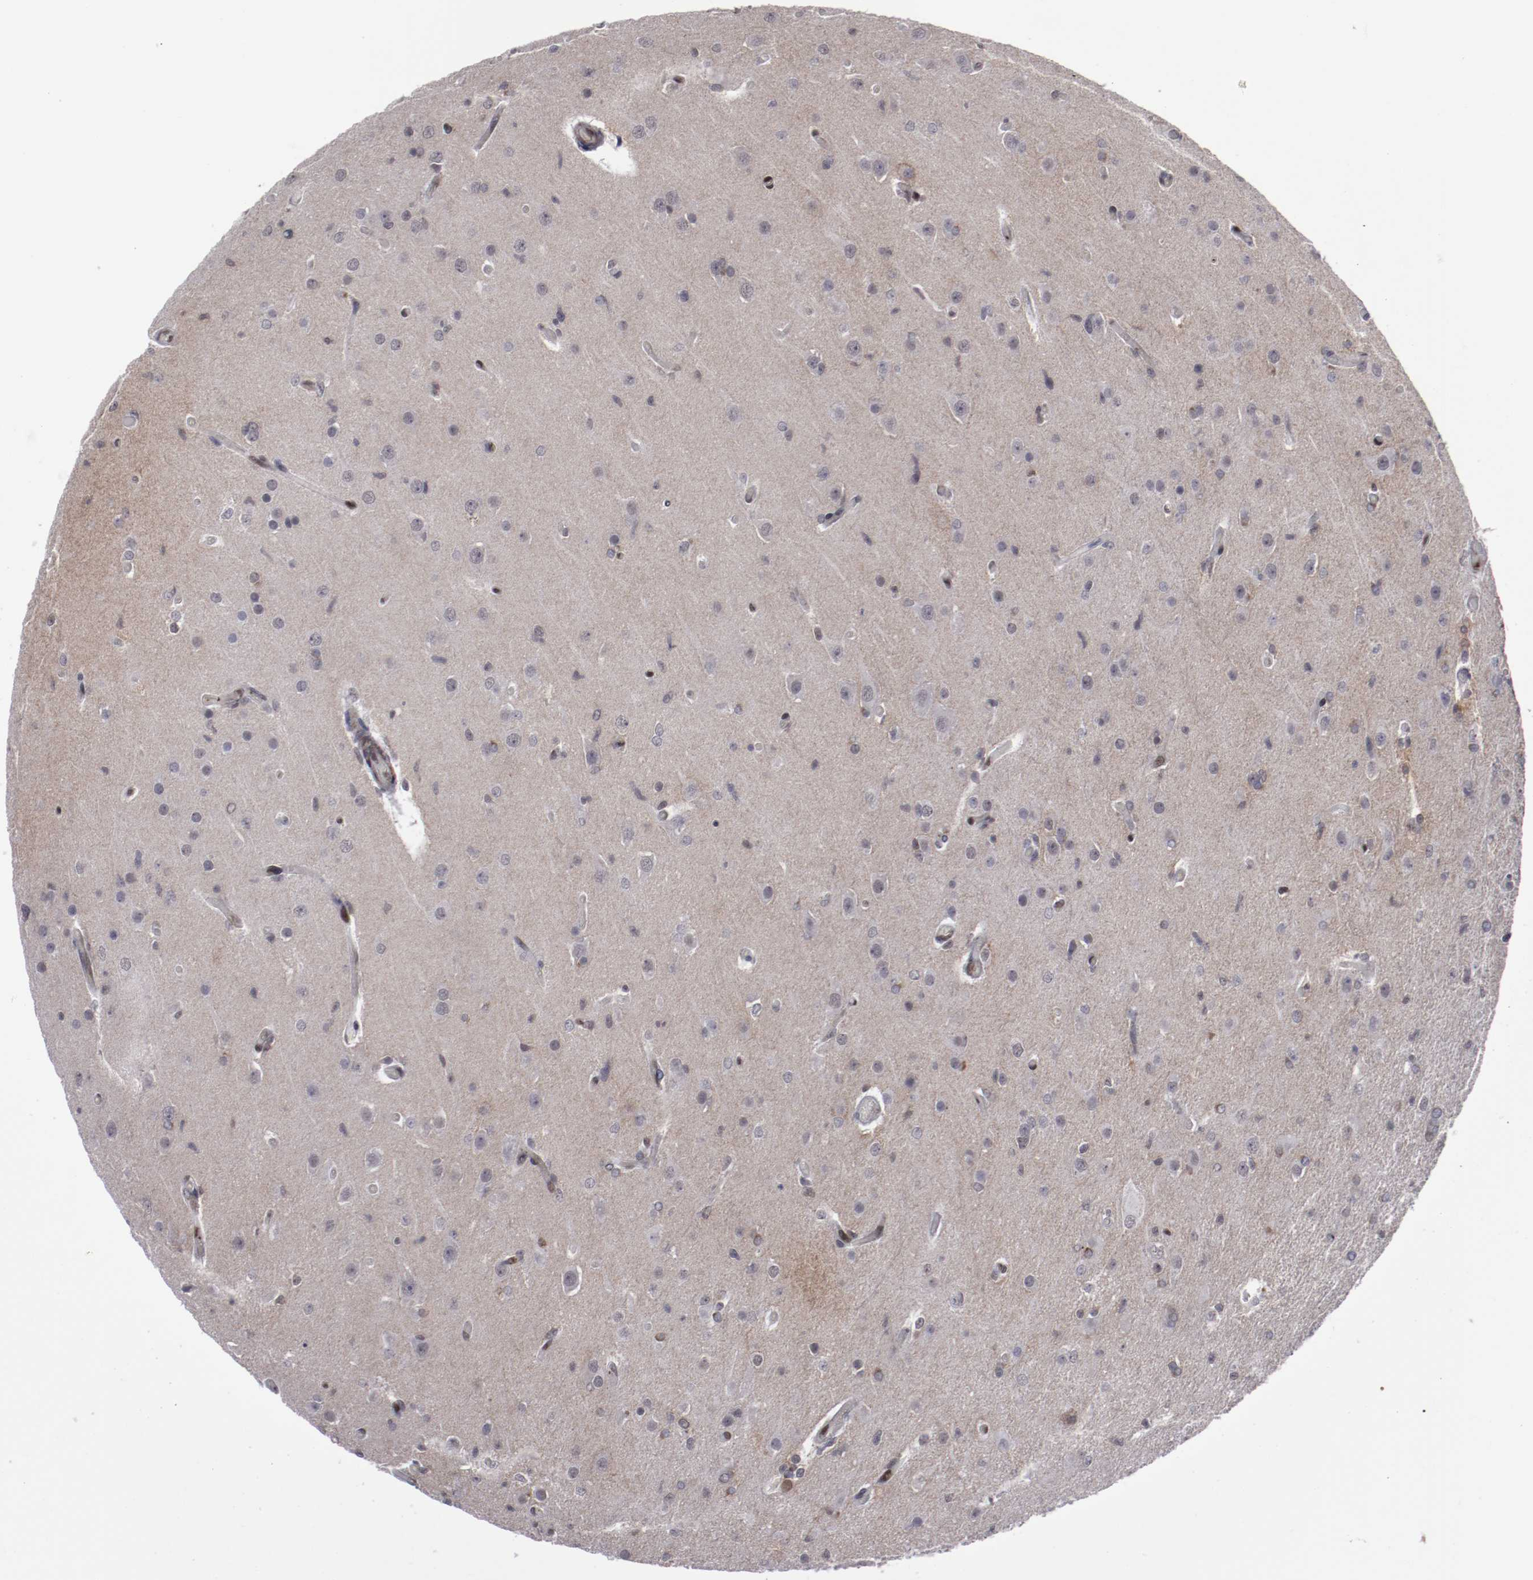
{"staining": {"intensity": "weak", "quantity": "25%-75%", "location": "cytoplasmic/membranous"}, "tissue": "glioma", "cell_type": "Tumor cells", "image_type": "cancer", "snomed": [{"axis": "morphology", "description": "Glioma, malignant, High grade"}, {"axis": "topography", "description": "Brain"}], "caption": "IHC of malignant glioma (high-grade) shows low levels of weak cytoplasmic/membranous positivity in about 25%-75% of tumor cells. The staining is performed using DAB brown chromogen to label protein expression. The nuclei are counter-stained blue using hematoxylin.", "gene": "LEF1", "patient": {"sex": "male", "age": 33}}